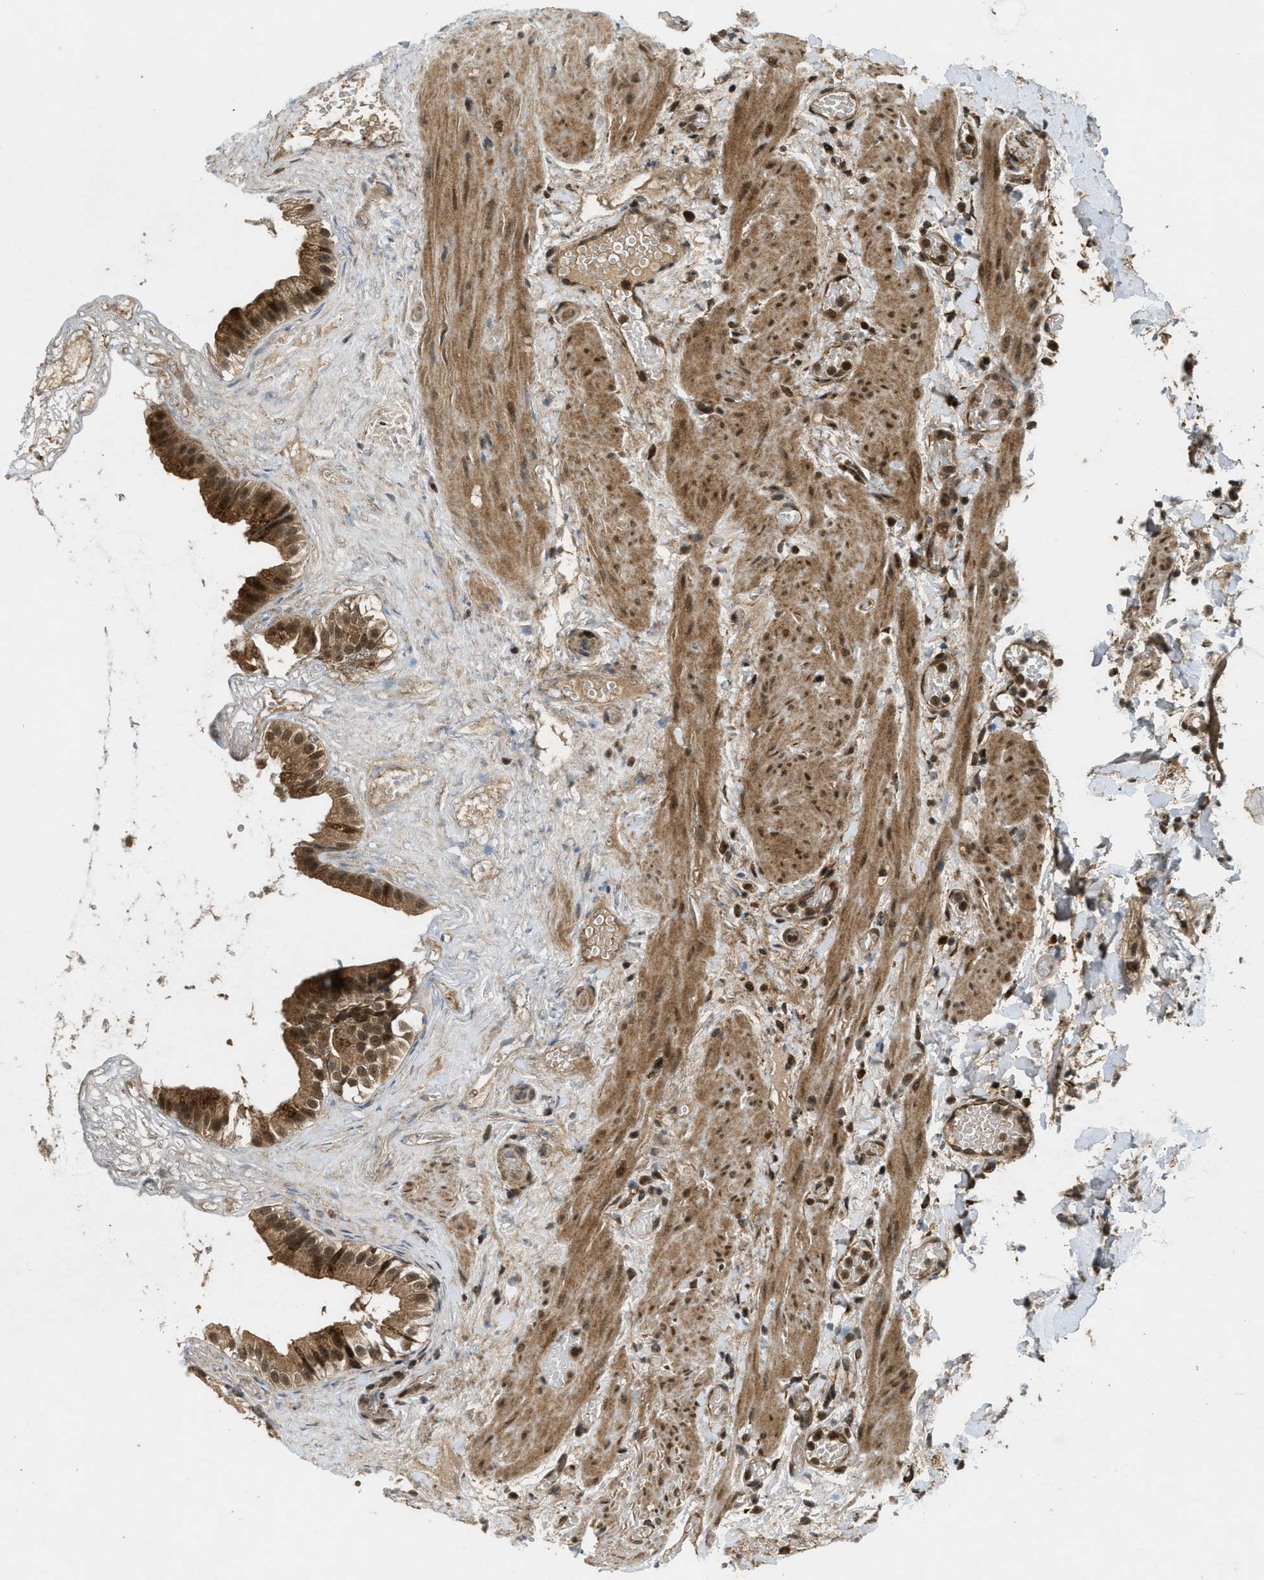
{"staining": {"intensity": "strong", "quantity": ">75%", "location": "cytoplasmic/membranous,nuclear"}, "tissue": "gallbladder", "cell_type": "Glandular cells", "image_type": "normal", "snomed": [{"axis": "morphology", "description": "Normal tissue, NOS"}, {"axis": "topography", "description": "Gallbladder"}], "caption": "A brown stain labels strong cytoplasmic/membranous,nuclear positivity of a protein in glandular cells of benign gallbladder. Using DAB (brown) and hematoxylin (blue) stains, captured at high magnification using brightfield microscopy.", "gene": "EIF2AK3", "patient": {"sex": "female", "age": 26}}